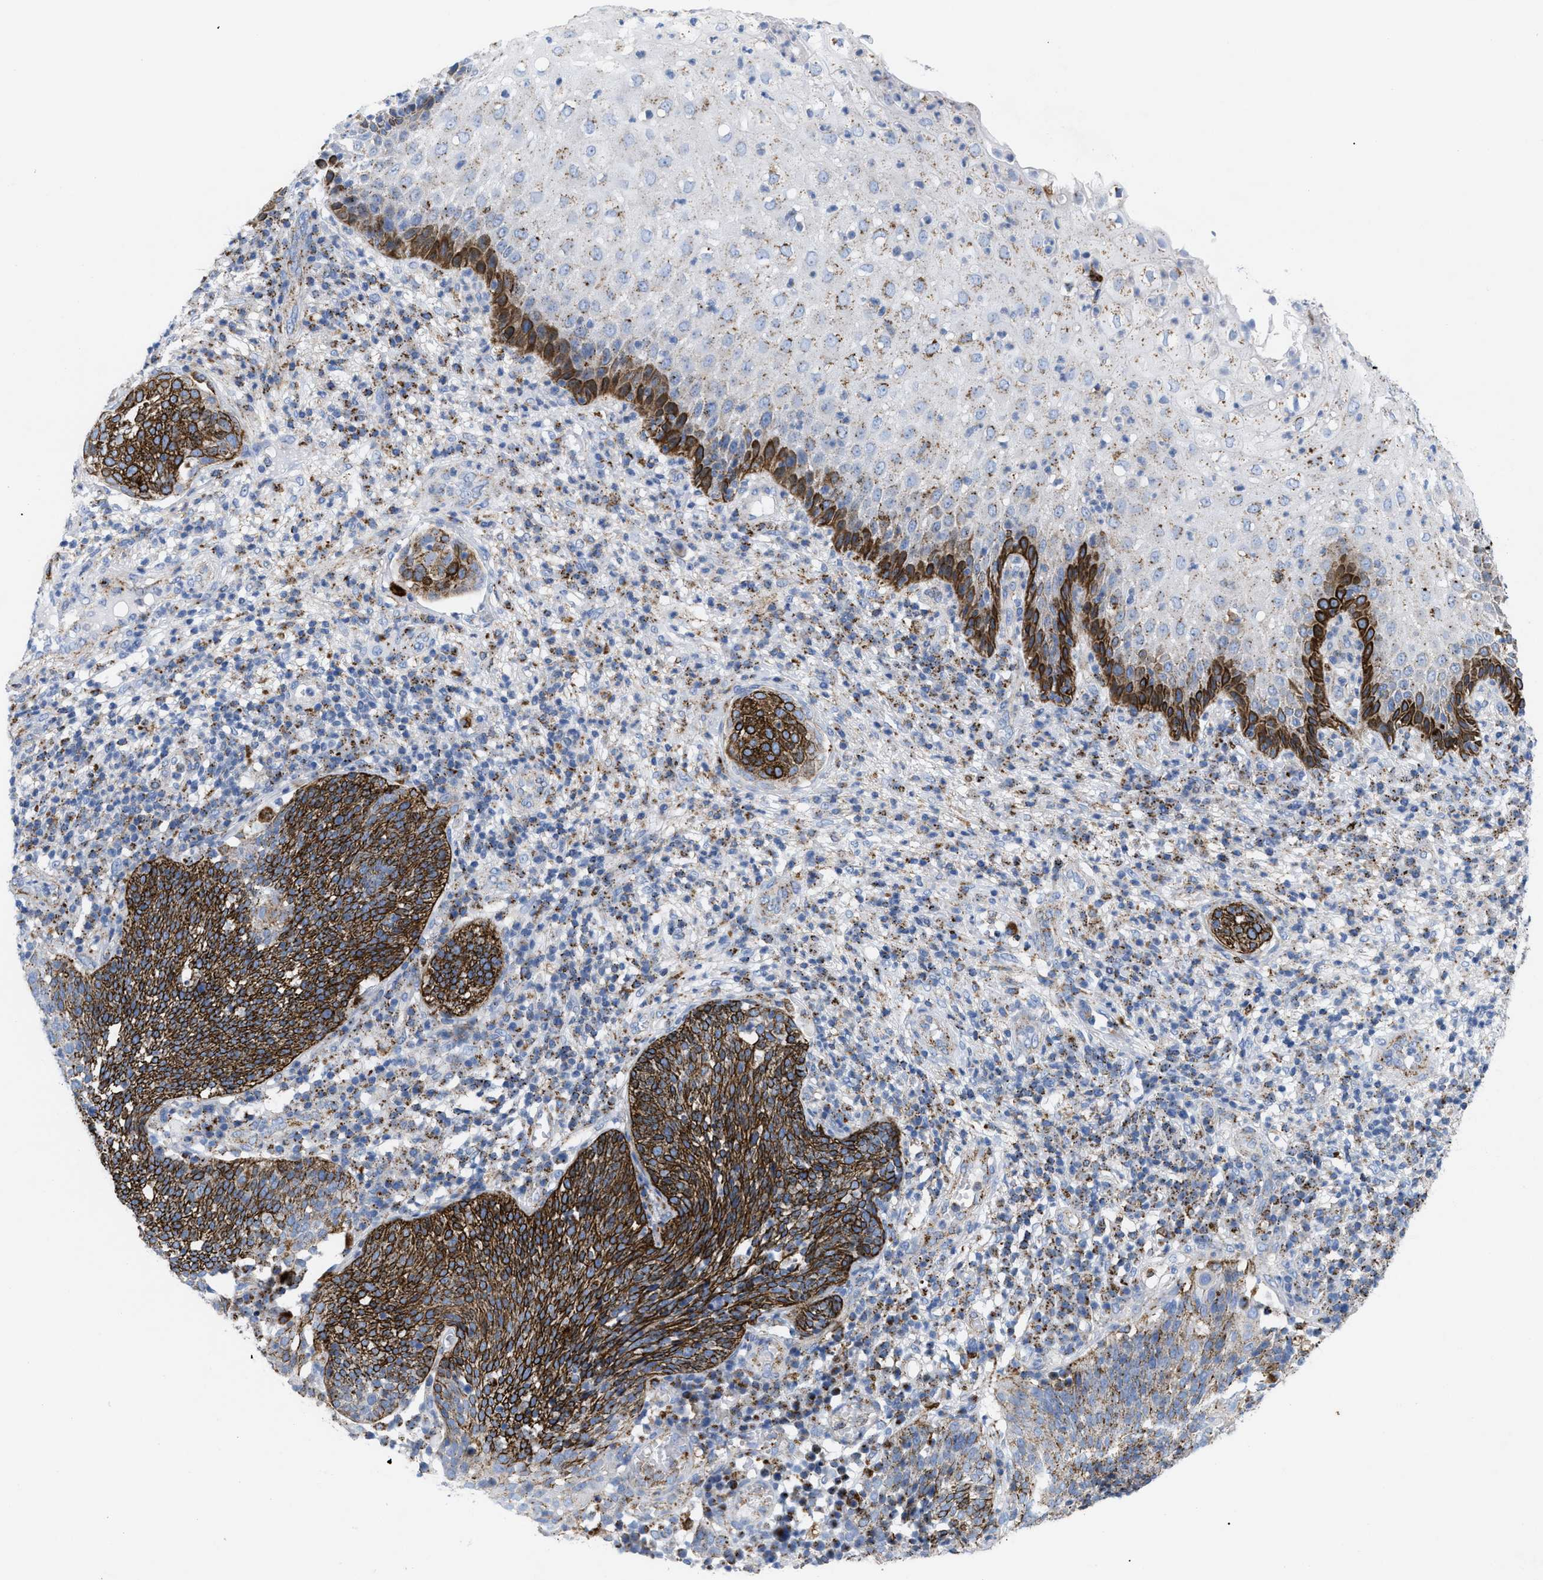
{"staining": {"intensity": "strong", "quantity": ">75%", "location": "cytoplasmic/membranous"}, "tissue": "cervical cancer", "cell_type": "Tumor cells", "image_type": "cancer", "snomed": [{"axis": "morphology", "description": "Squamous cell carcinoma, NOS"}, {"axis": "topography", "description": "Cervix"}], "caption": "Squamous cell carcinoma (cervical) stained for a protein (brown) reveals strong cytoplasmic/membranous positive expression in about >75% of tumor cells.", "gene": "DRAM2", "patient": {"sex": "female", "age": 34}}